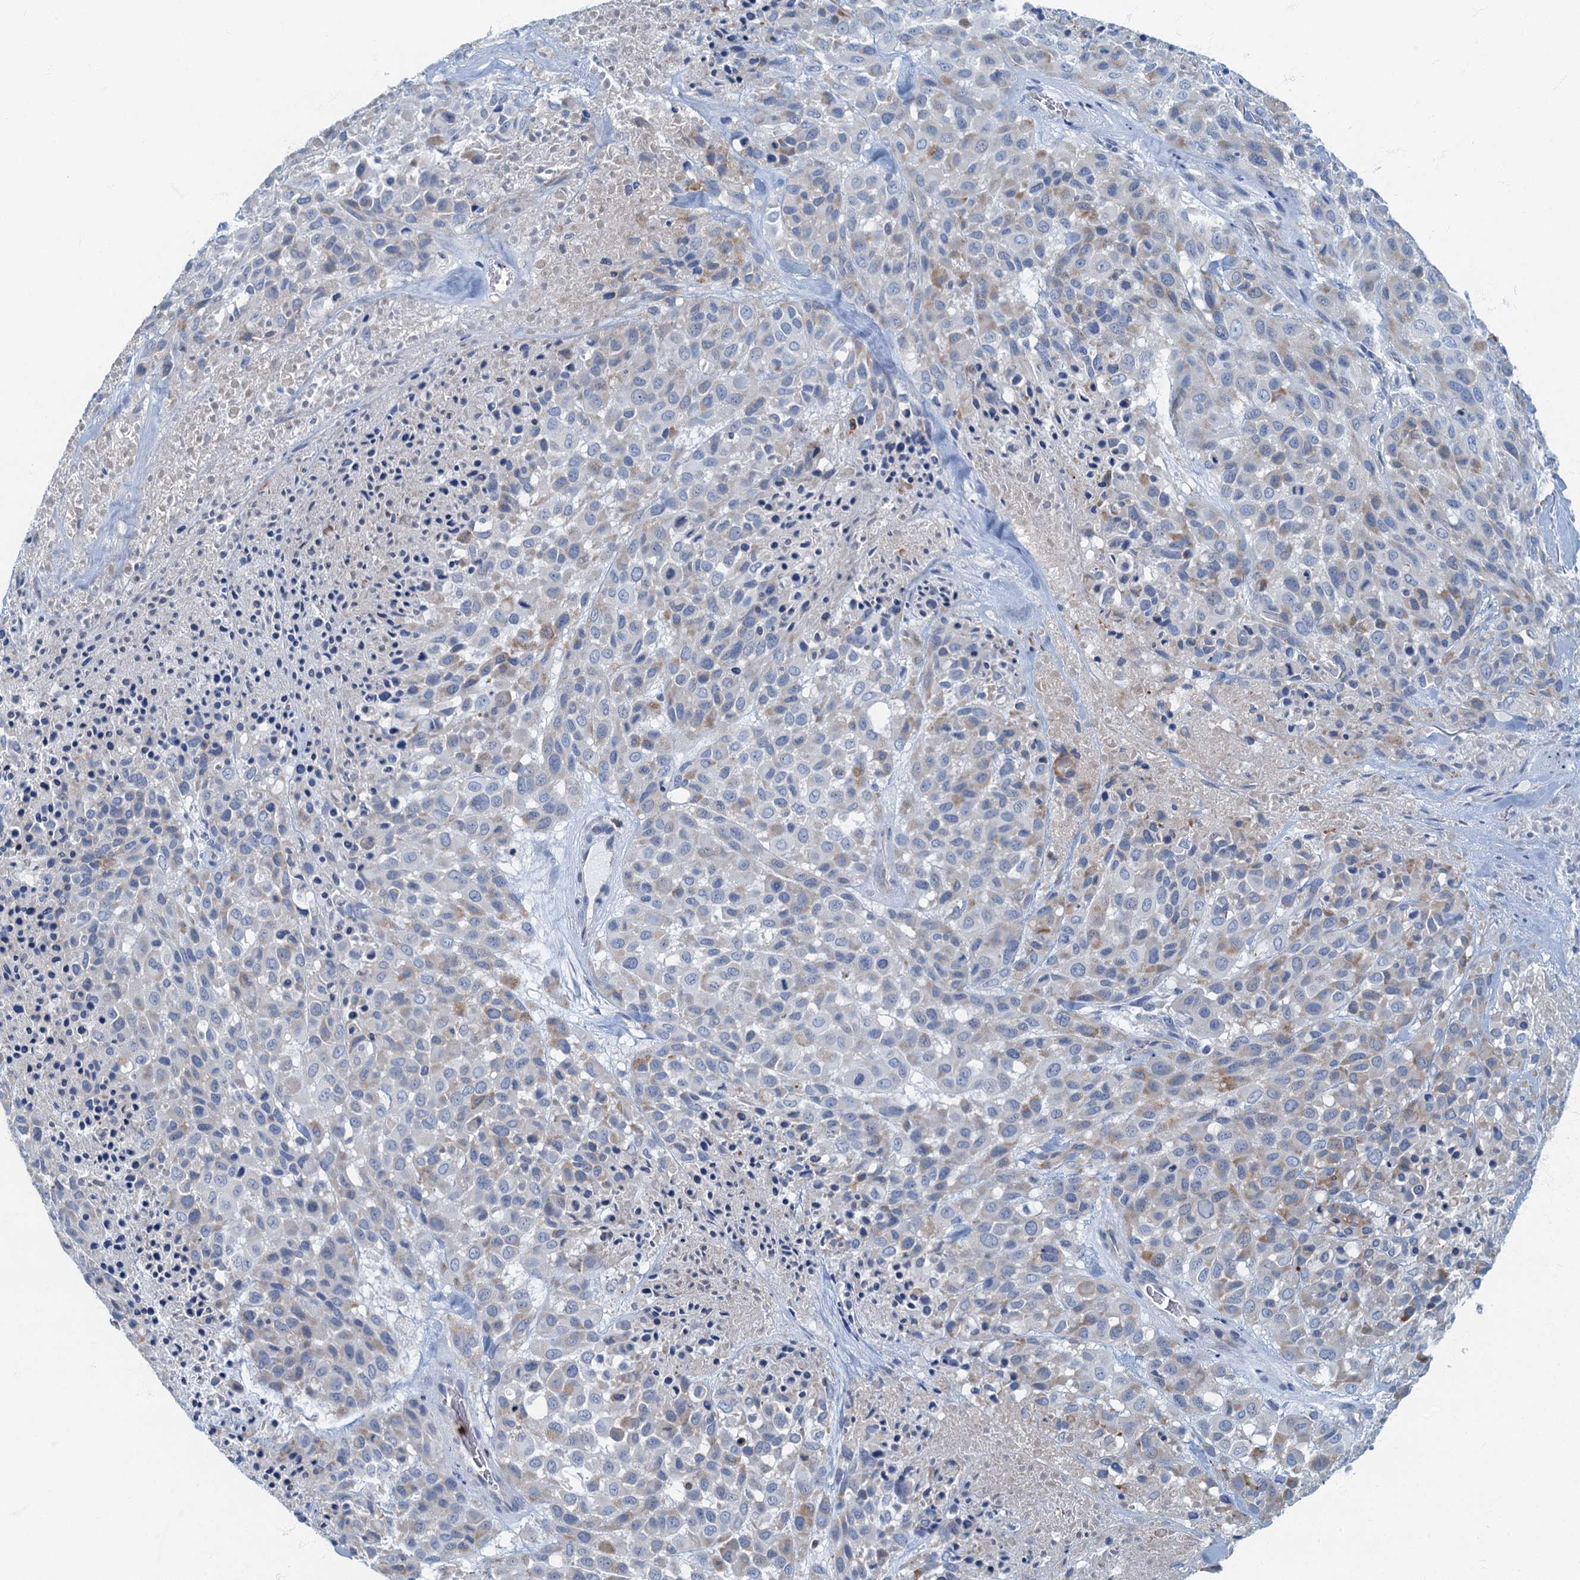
{"staining": {"intensity": "negative", "quantity": "none", "location": "none"}, "tissue": "melanoma", "cell_type": "Tumor cells", "image_type": "cancer", "snomed": [{"axis": "morphology", "description": "Malignant melanoma, Metastatic site"}, {"axis": "topography", "description": "Skin"}], "caption": "A micrograph of human melanoma is negative for staining in tumor cells. The staining is performed using DAB brown chromogen with nuclei counter-stained in using hematoxylin.", "gene": "ANKDD1A", "patient": {"sex": "female", "age": 81}}